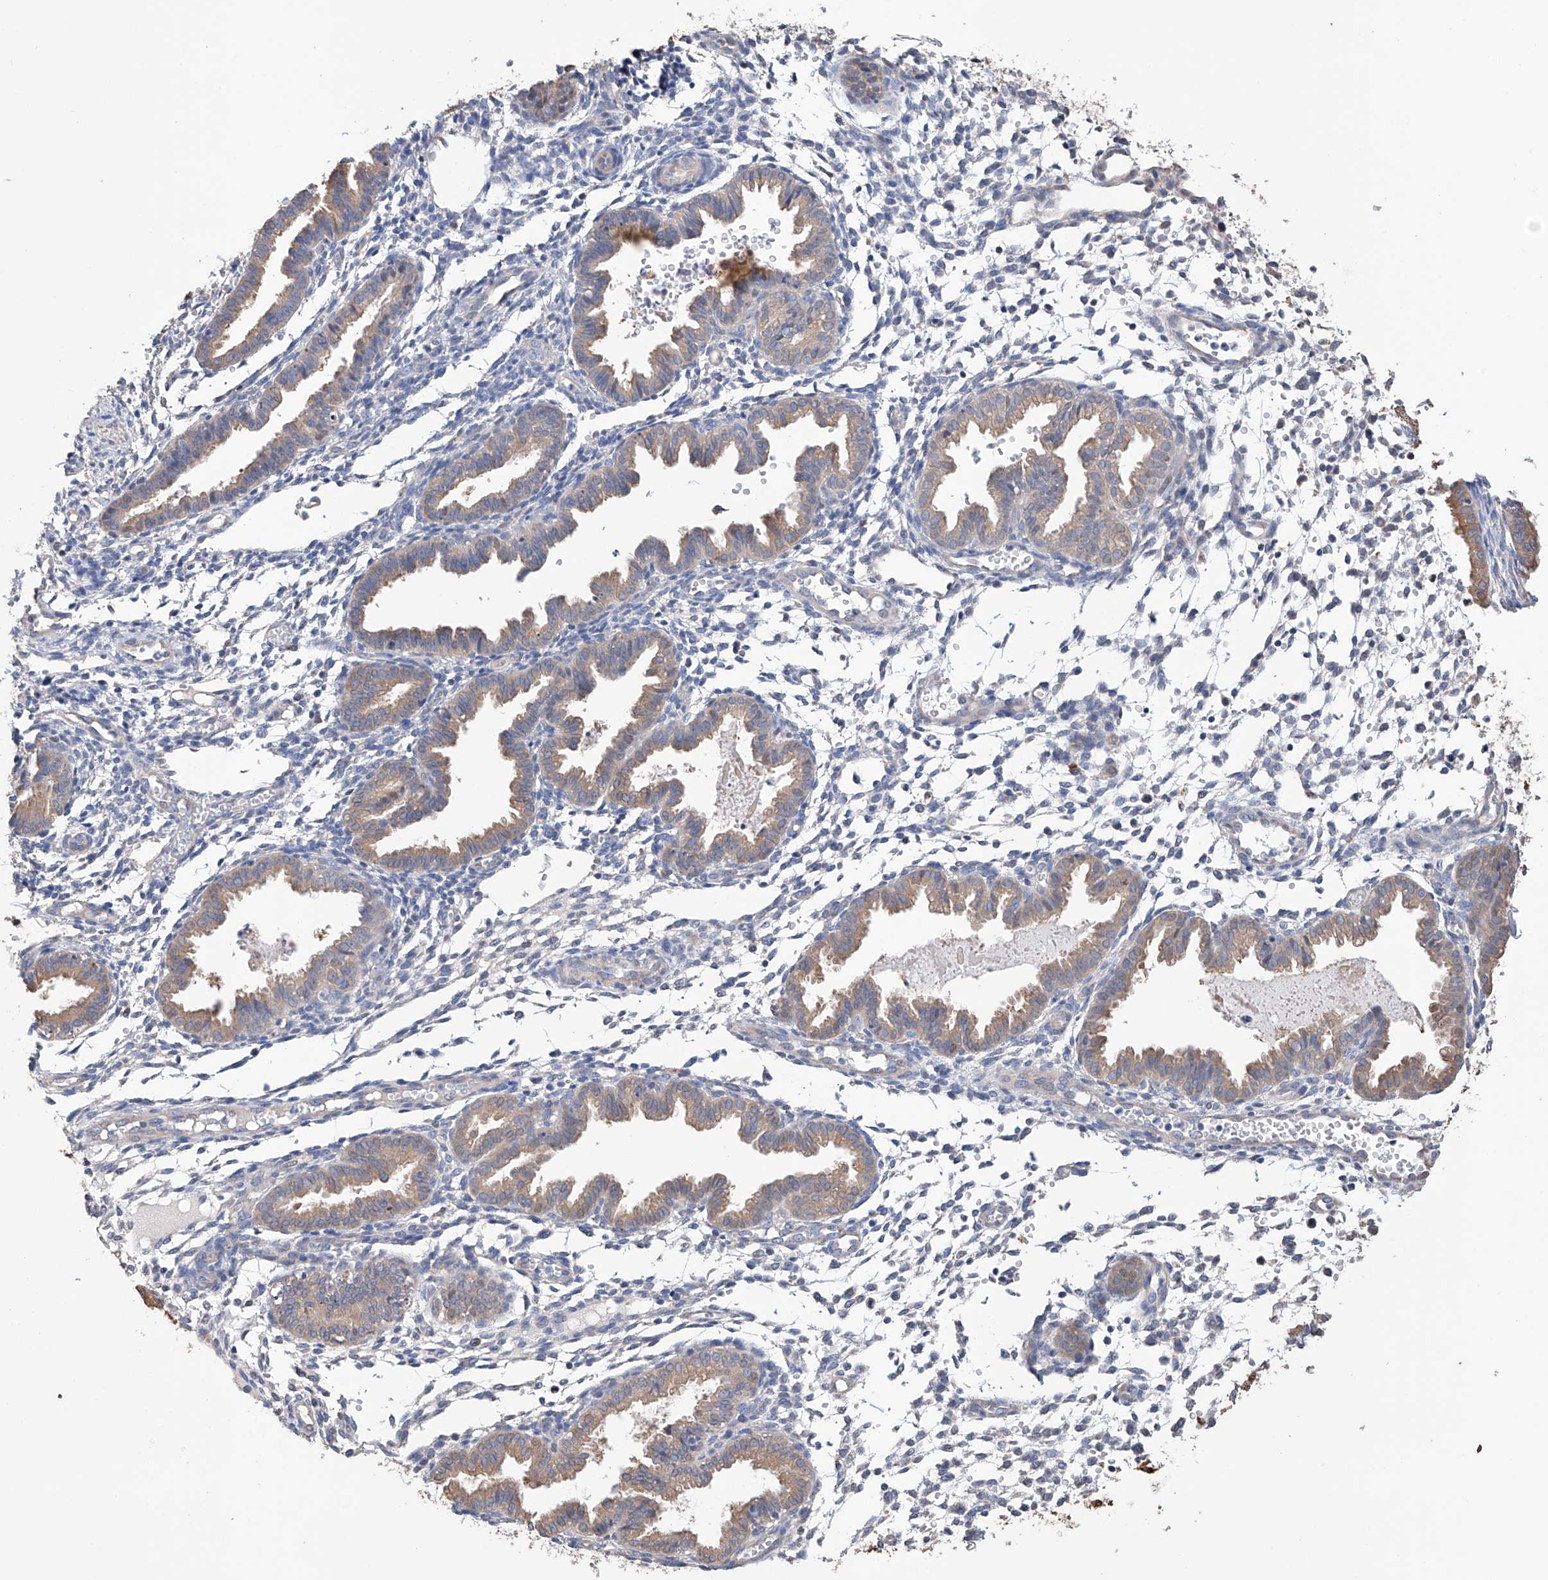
{"staining": {"intensity": "negative", "quantity": "none", "location": "none"}, "tissue": "endometrium", "cell_type": "Cells in endometrial stroma", "image_type": "normal", "snomed": [{"axis": "morphology", "description": "Normal tissue, NOS"}, {"axis": "topography", "description": "Endometrium"}], "caption": "Protein analysis of normal endometrium demonstrates no significant positivity in cells in endometrial stroma.", "gene": "AFG1L", "patient": {"sex": "female", "age": 33}}